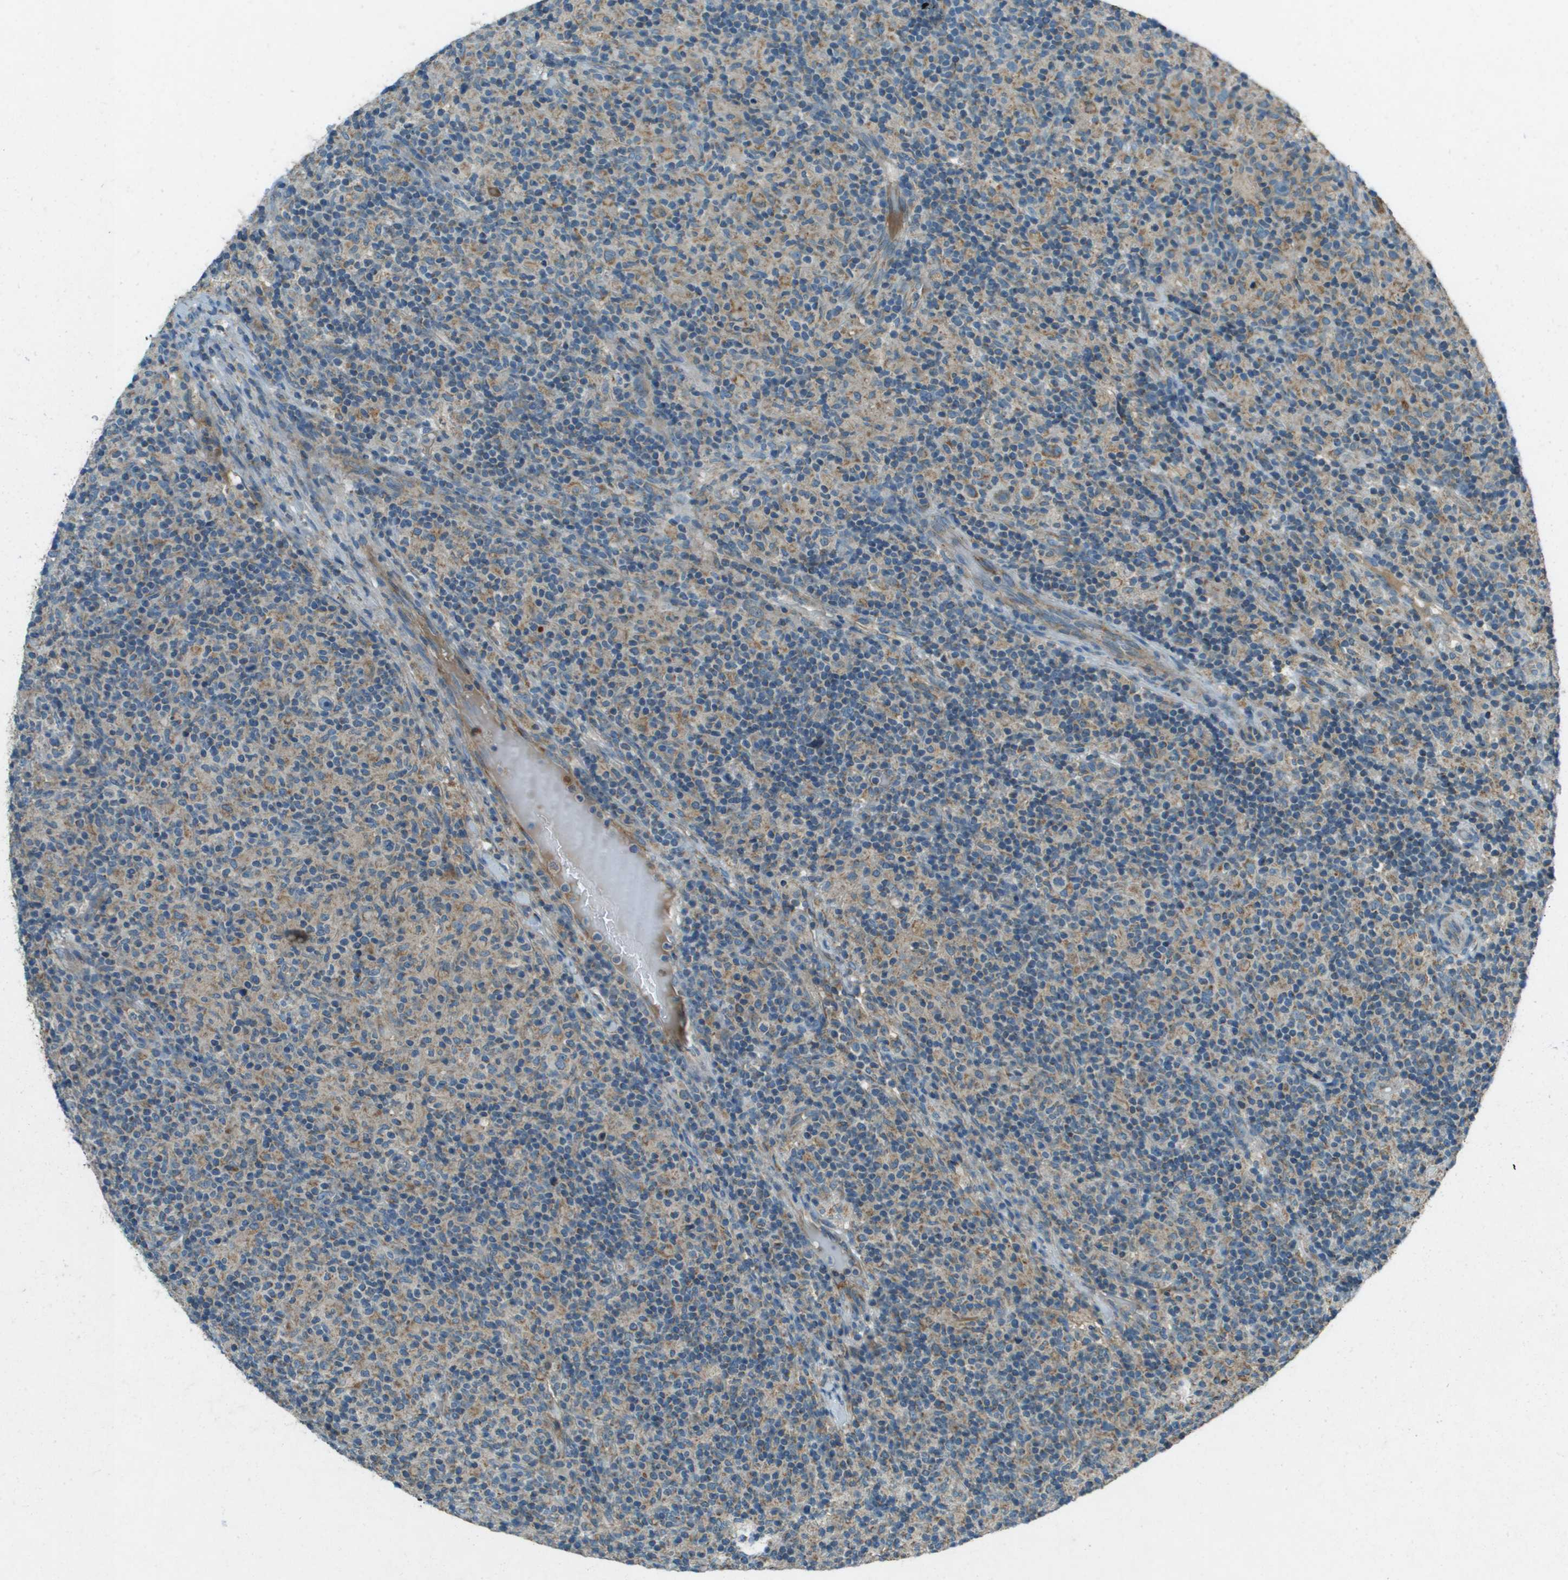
{"staining": {"intensity": "moderate", "quantity": ">75%", "location": "cytoplasmic/membranous"}, "tissue": "lymphoma", "cell_type": "Tumor cells", "image_type": "cancer", "snomed": [{"axis": "morphology", "description": "Hodgkin's disease, NOS"}, {"axis": "topography", "description": "Lymph node"}], "caption": "This is a photomicrograph of IHC staining of lymphoma, which shows moderate positivity in the cytoplasmic/membranous of tumor cells.", "gene": "MIGA1", "patient": {"sex": "male", "age": 70}}